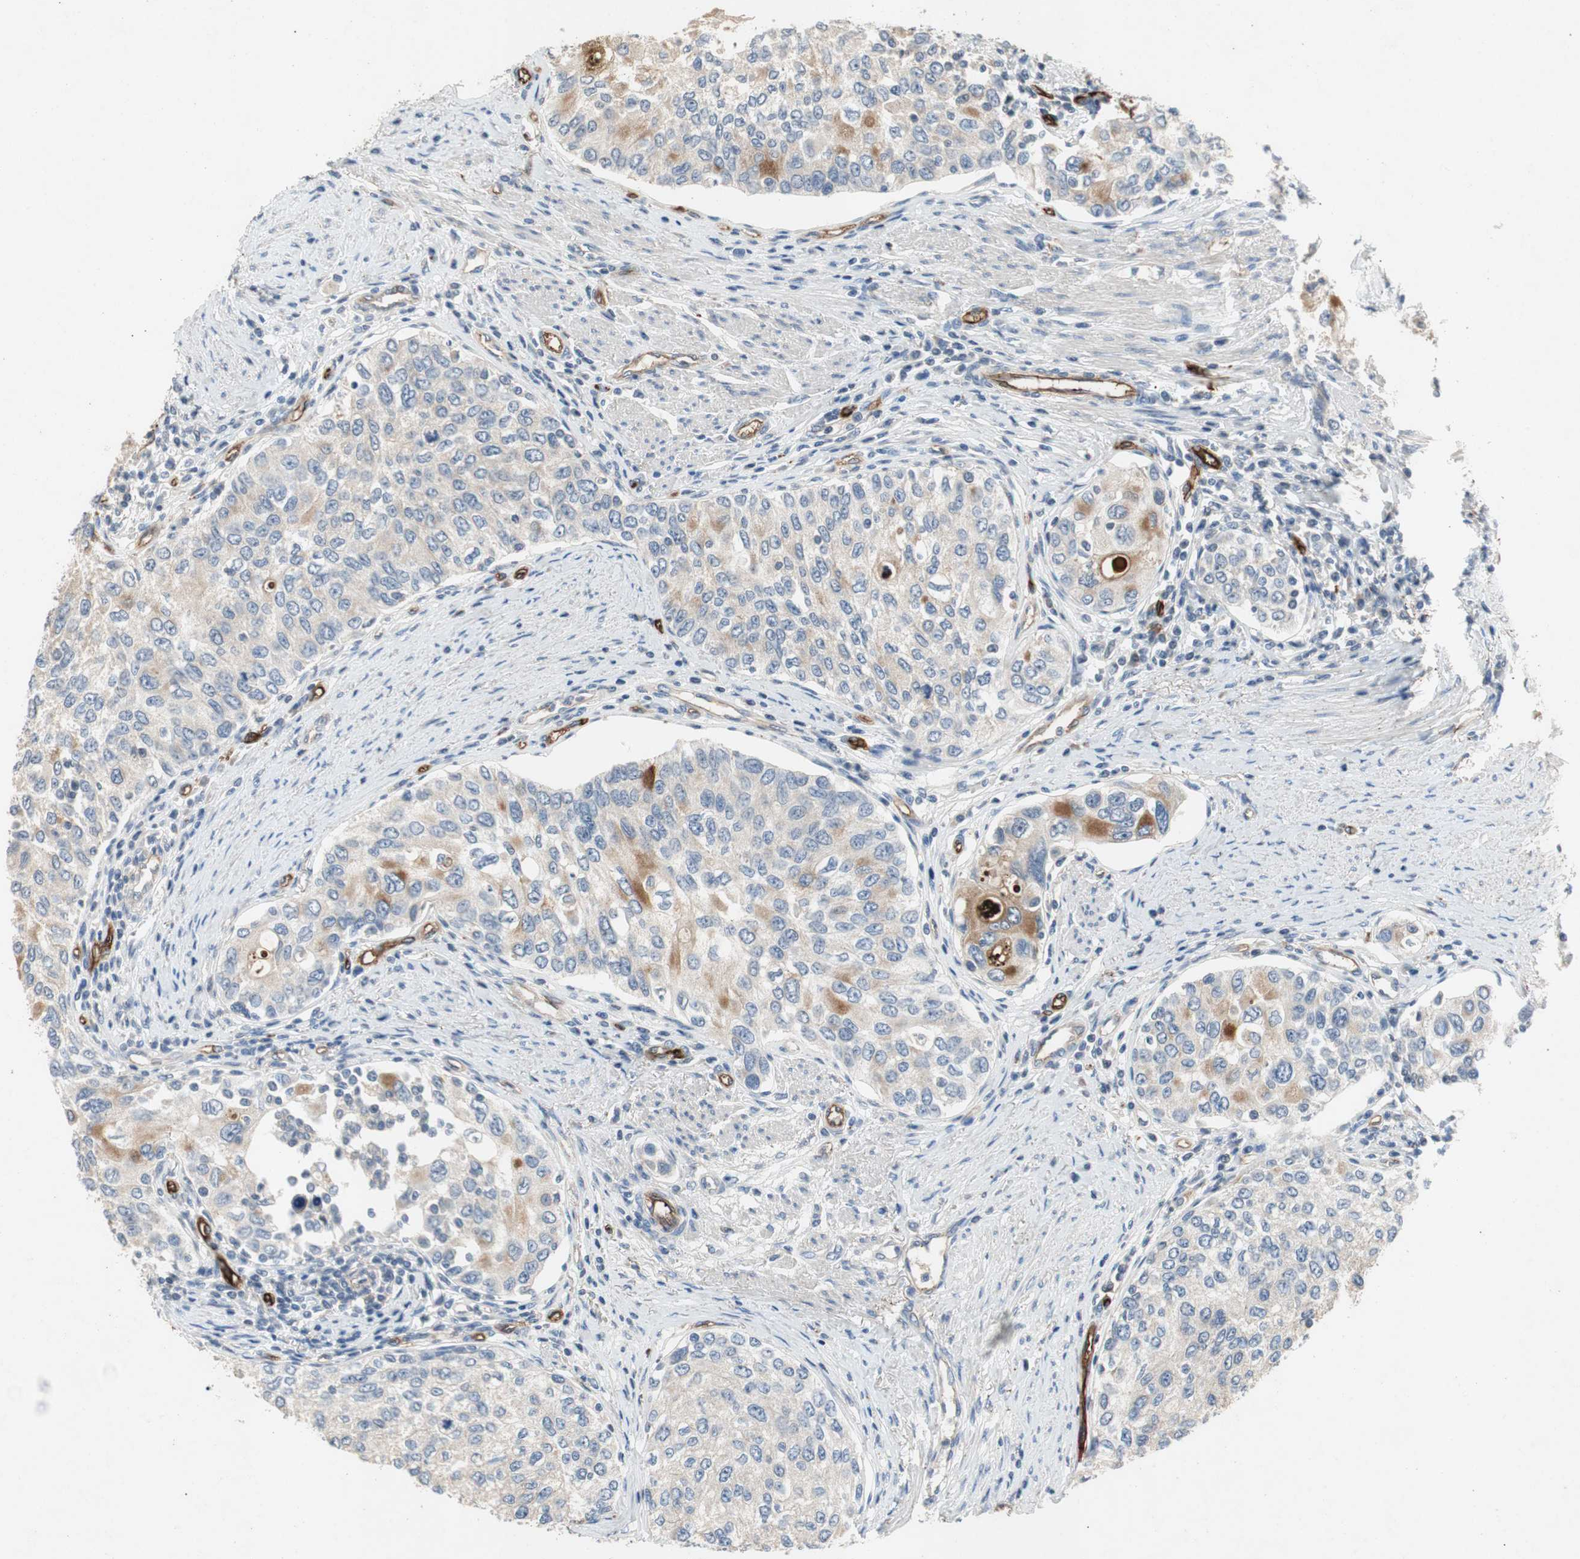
{"staining": {"intensity": "moderate", "quantity": "<25%", "location": "cytoplasmic/membranous"}, "tissue": "urothelial cancer", "cell_type": "Tumor cells", "image_type": "cancer", "snomed": [{"axis": "morphology", "description": "Urothelial carcinoma, High grade"}, {"axis": "topography", "description": "Urinary bladder"}], "caption": "The immunohistochemical stain highlights moderate cytoplasmic/membranous staining in tumor cells of urothelial carcinoma (high-grade) tissue. (Brightfield microscopy of DAB IHC at high magnification).", "gene": "ALPL", "patient": {"sex": "female", "age": 56}}